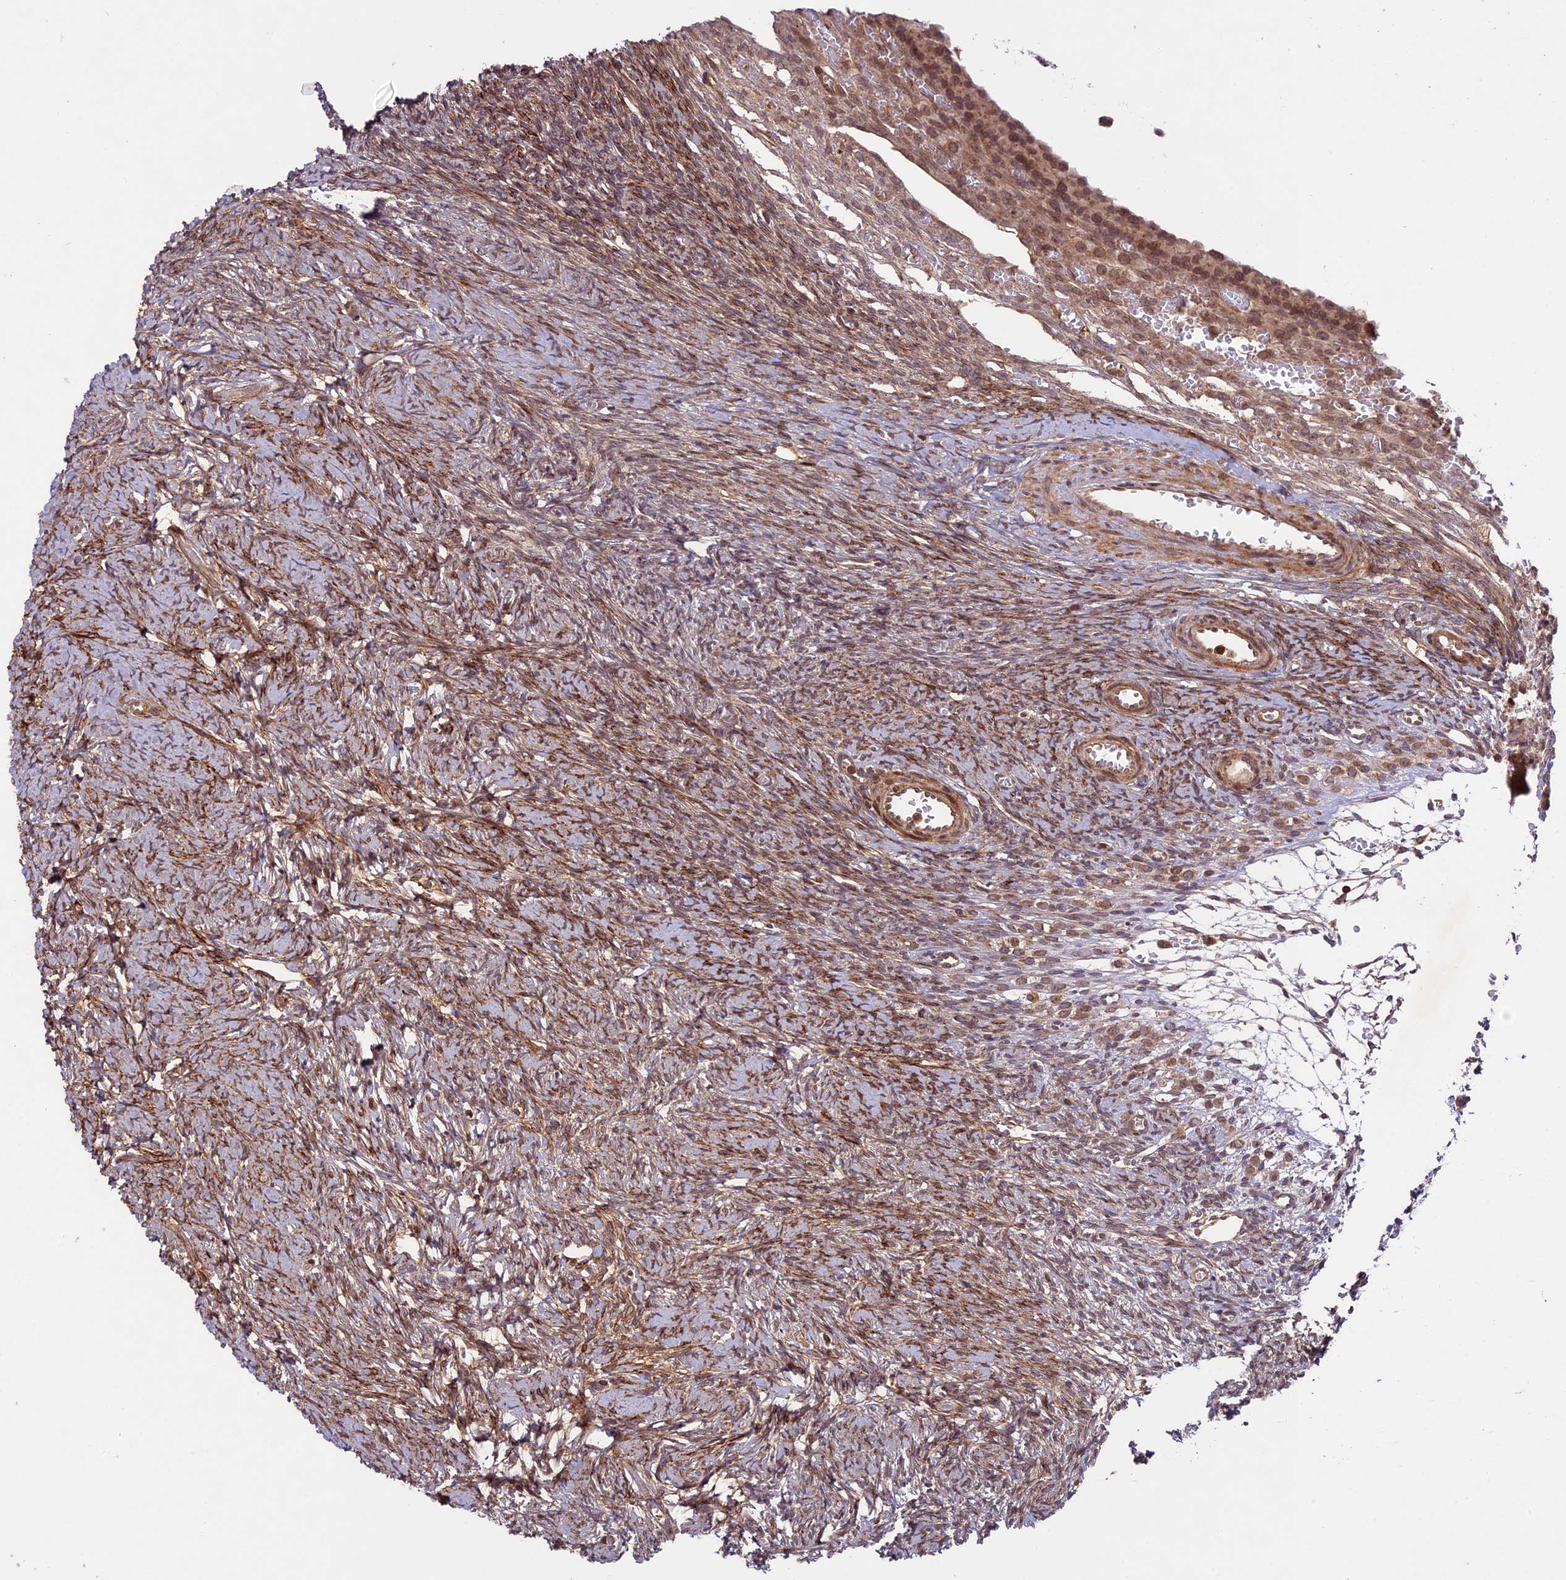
{"staining": {"intensity": "moderate", "quantity": ">75%", "location": "nuclear"}, "tissue": "ovary", "cell_type": "Follicle cells", "image_type": "normal", "snomed": [{"axis": "morphology", "description": "Normal tissue, NOS"}, {"axis": "topography", "description": "Ovary"}], "caption": "Immunohistochemical staining of benign ovary exhibits medium levels of moderate nuclear staining in approximately >75% of follicle cells. The staining is performed using DAB brown chromogen to label protein expression. The nuclei are counter-stained blue using hematoxylin.", "gene": "DGKH", "patient": {"sex": "female", "age": 39}}